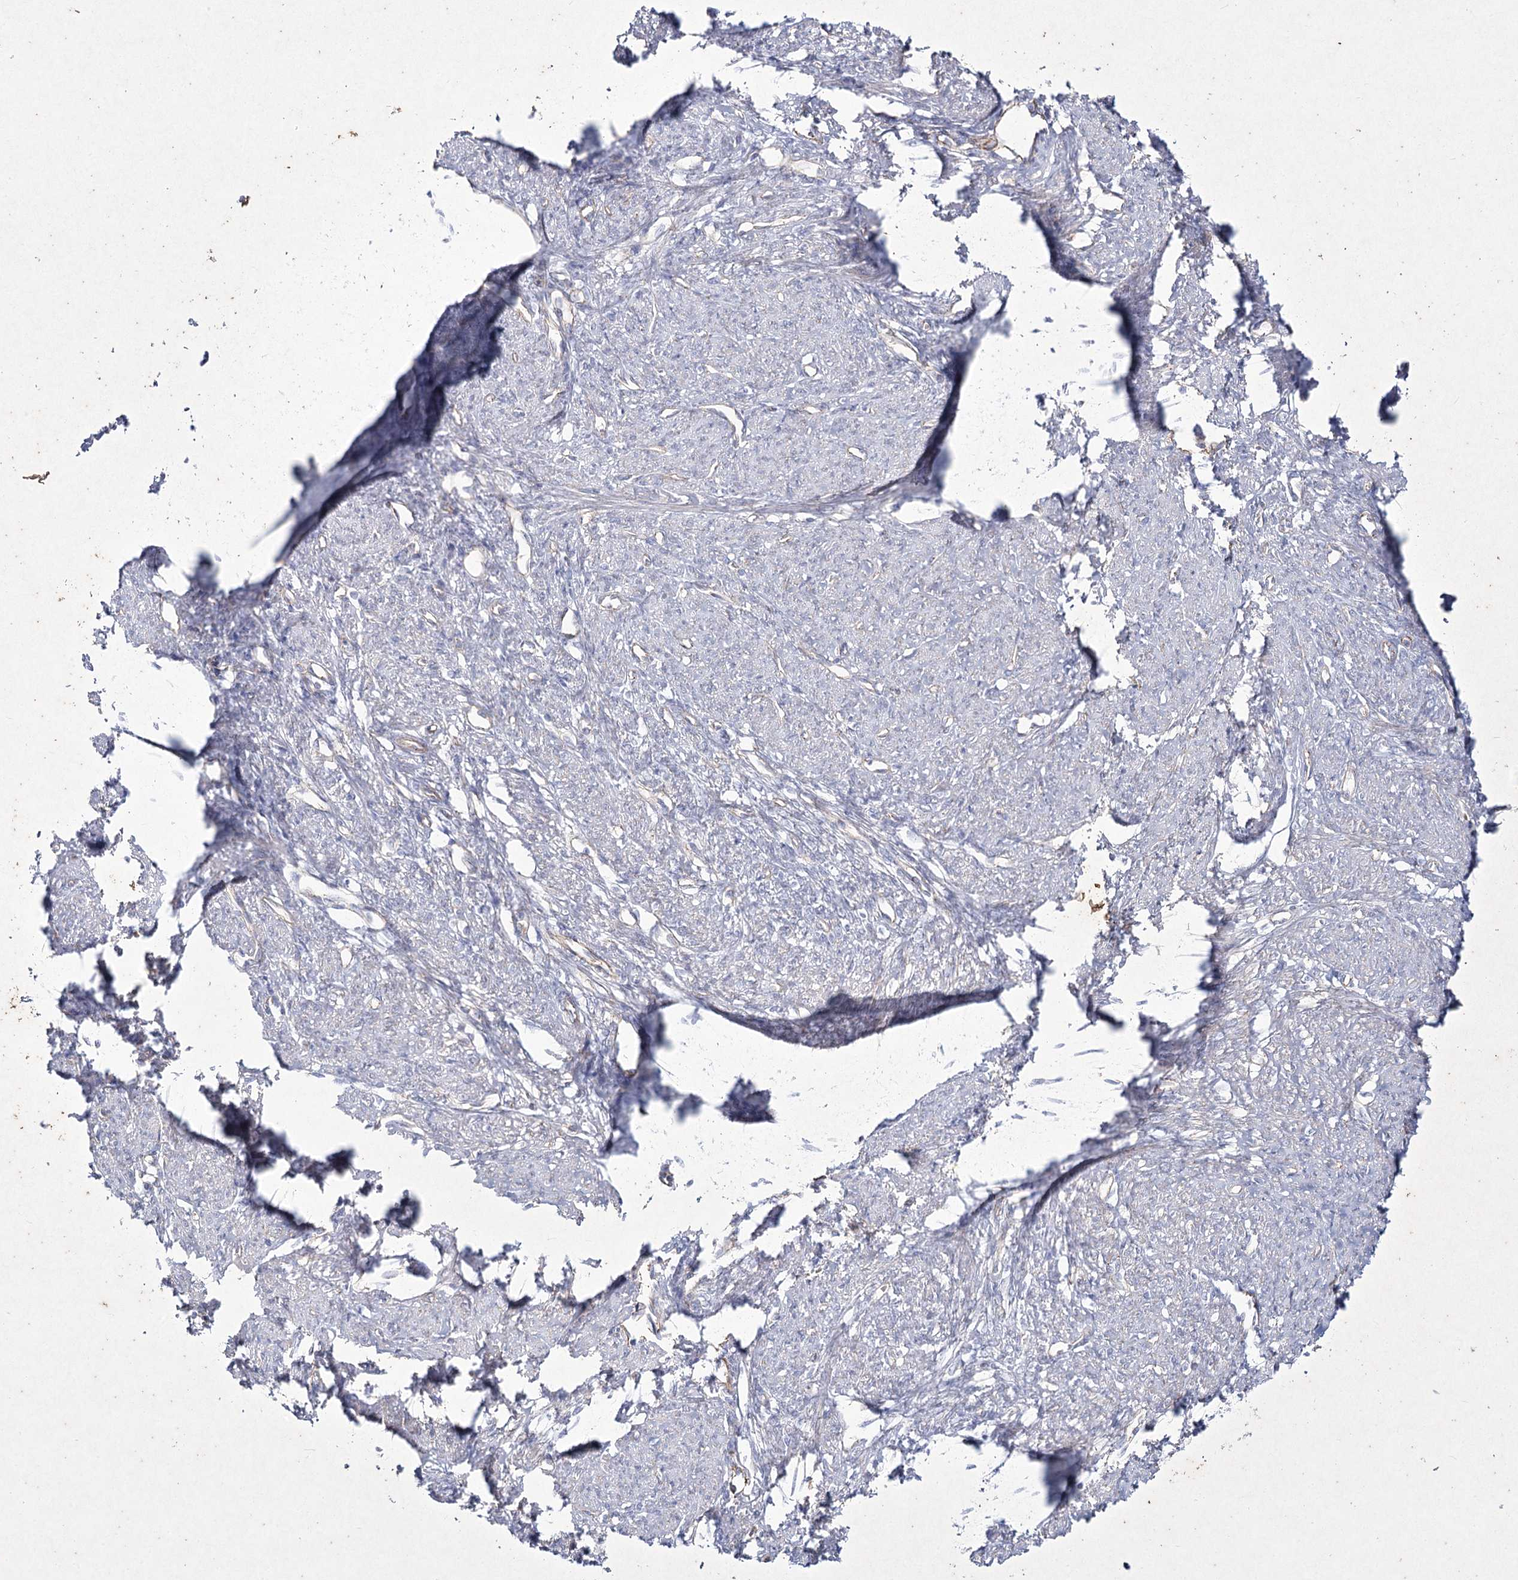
{"staining": {"intensity": "negative", "quantity": "none", "location": "none"}, "tissue": "smooth muscle", "cell_type": "Smooth muscle cells", "image_type": "normal", "snomed": [{"axis": "morphology", "description": "Normal tissue, NOS"}, {"axis": "topography", "description": "Smooth muscle"}, {"axis": "topography", "description": "Uterus"}], "caption": "High magnification brightfield microscopy of benign smooth muscle stained with DAB (brown) and counterstained with hematoxylin (blue): smooth muscle cells show no significant staining. The staining was performed using DAB (3,3'-diaminobenzidine) to visualize the protein expression in brown, while the nuclei were stained in blue with hematoxylin (Magnification: 20x).", "gene": "LDLRAD3", "patient": {"sex": "female", "age": 59}}